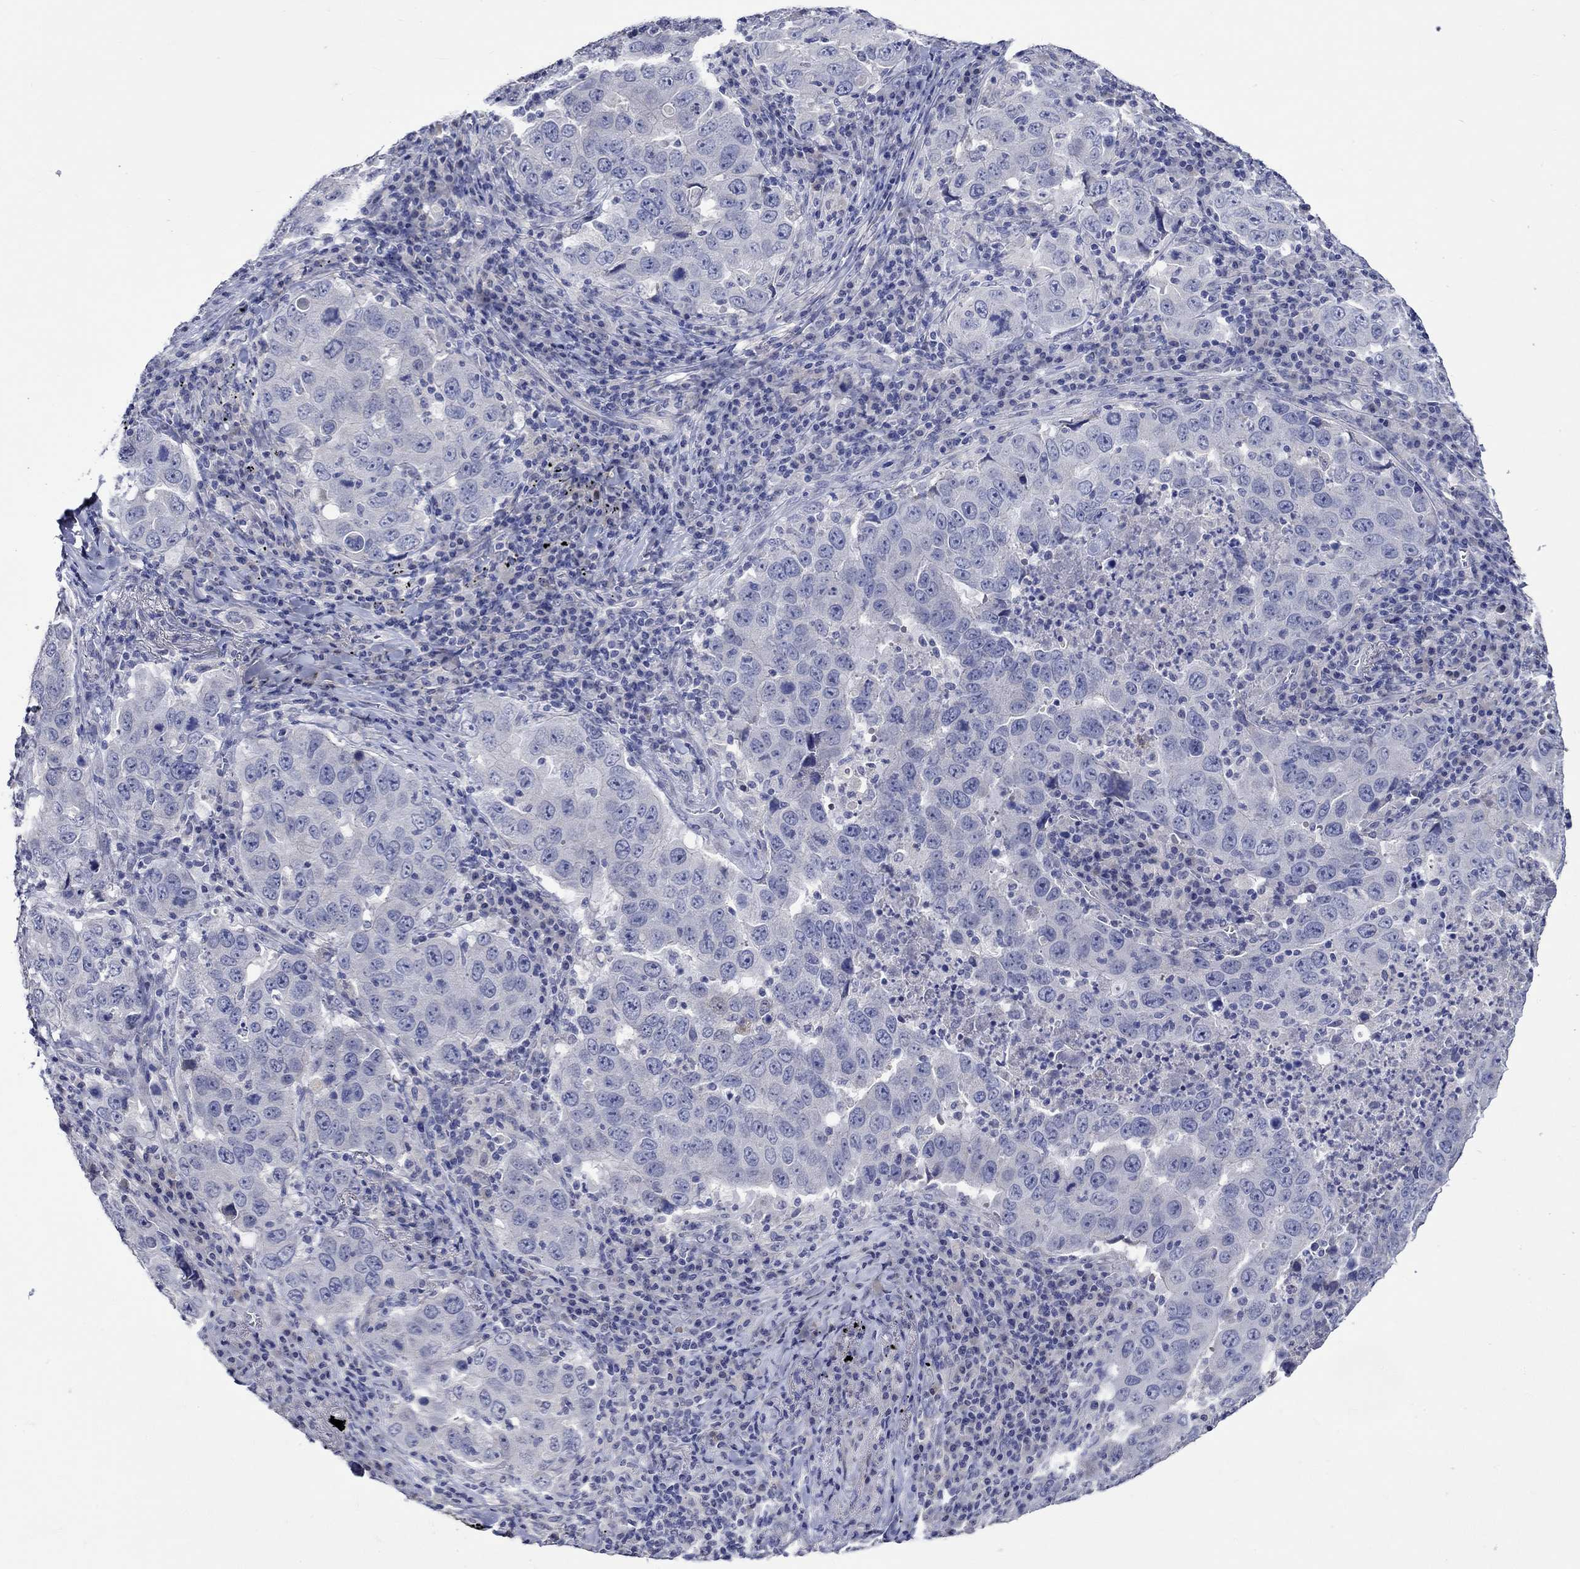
{"staining": {"intensity": "negative", "quantity": "none", "location": "none"}, "tissue": "lung cancer", "cell_type": "Tumor cells", "image_type": "cancer", "snomed": [{"axis": "morphology", "description": "Adenocarcinoma, NOS"}, {"axis": "topography", "description": "Lung"}], "caption": "High power microscopy histopathology image of an IHC histopathology image of lung adenocarcinoma, revealing no significant positivity in tumor cells.", "gene": "CRYAB", "patient": {"sex": "male", "age": 73}}